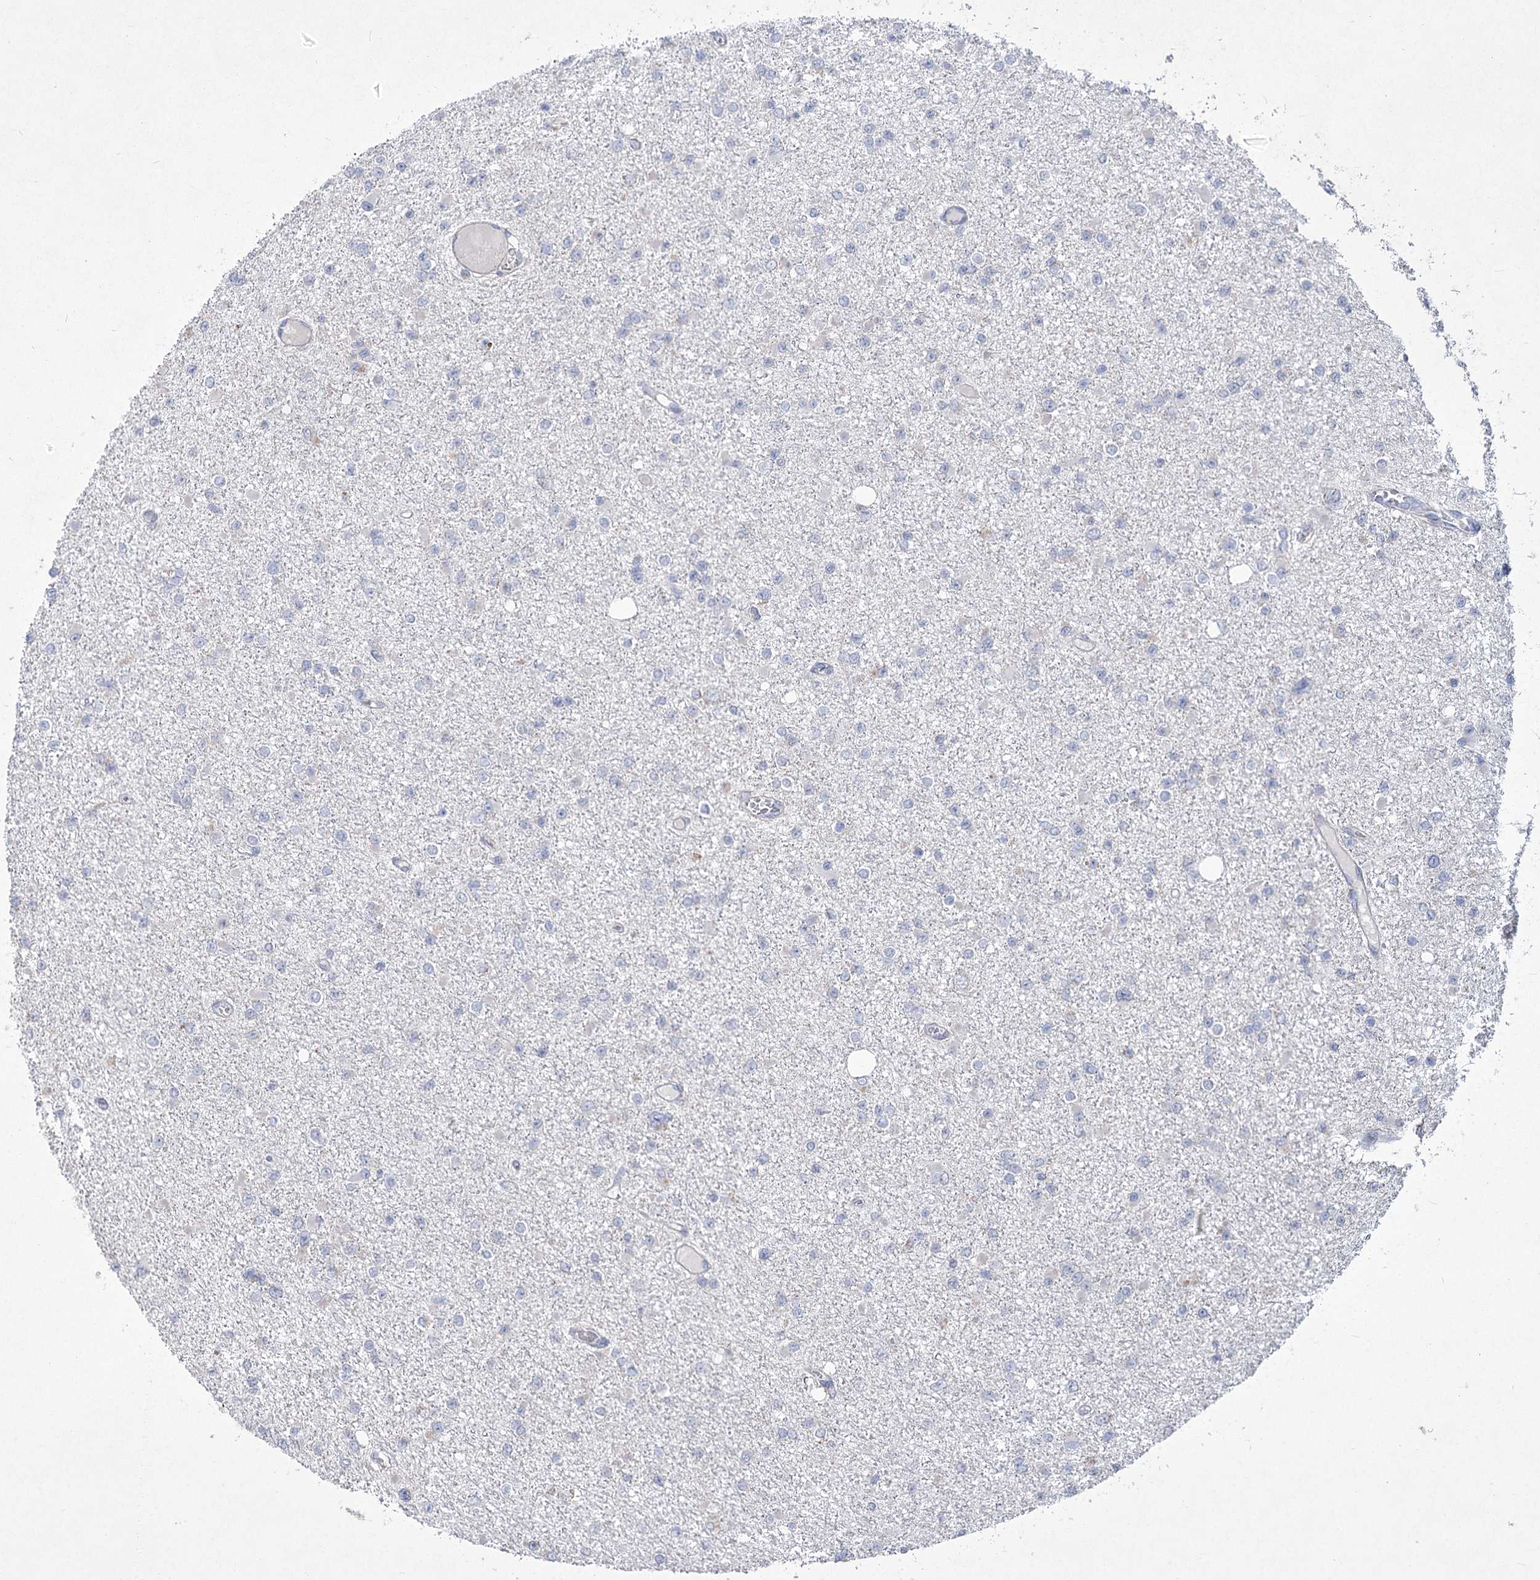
{"staining": {"intensity": "negative", "quantity": "none", "location": "none"}, "tissue": "glioma", "cell_type": "Tumor cells", "image_type": "cancer", "snomed": [{"axis": "morphology", "description": "Glioma, malignant, Low grade"}, {"axis": "topography", "description": "Brain"}], "caption": "Immunohistochemistry (IHC) of glioma displays no positivity in tumor cells. (DAB immunohistochemistry, high magnification).", "gene": "PDHB", "patient": {"sex": "female", "age": 22}}